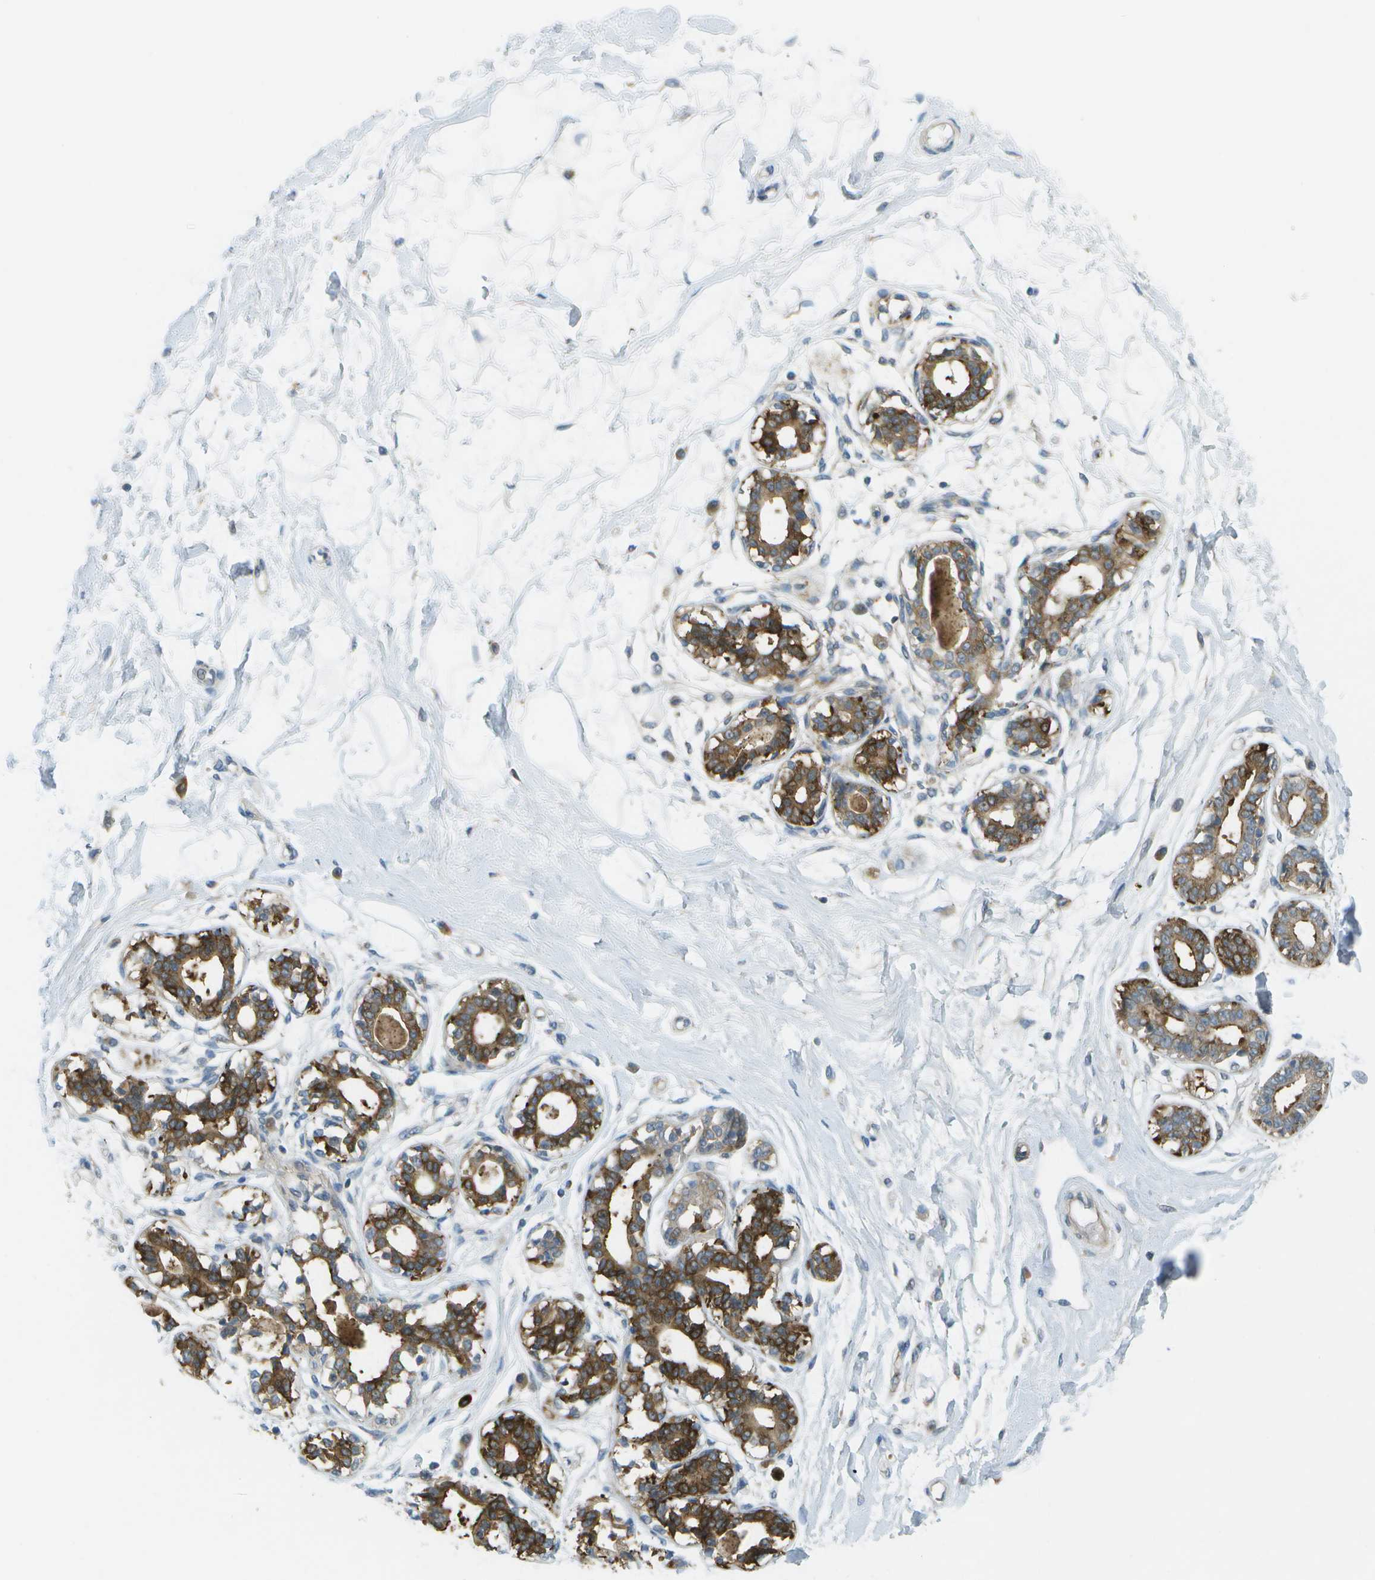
{"staining": {"intensity": "negative", "quantity": "none", "location": "none"}, "tissue": "breast", "cell_type": "Adipocytes", "image_type": "normal", "snomed": [{"axis": "morphology", "description": "Normal tissue, NOS"}, {"axis": "topography", "description": "Breast"}], "caption": "Human breast stained for a protein using IHC shows no staining in adipocytes.", "gene": "WNK2", "patient": {"sex": "female", "age": 45}}